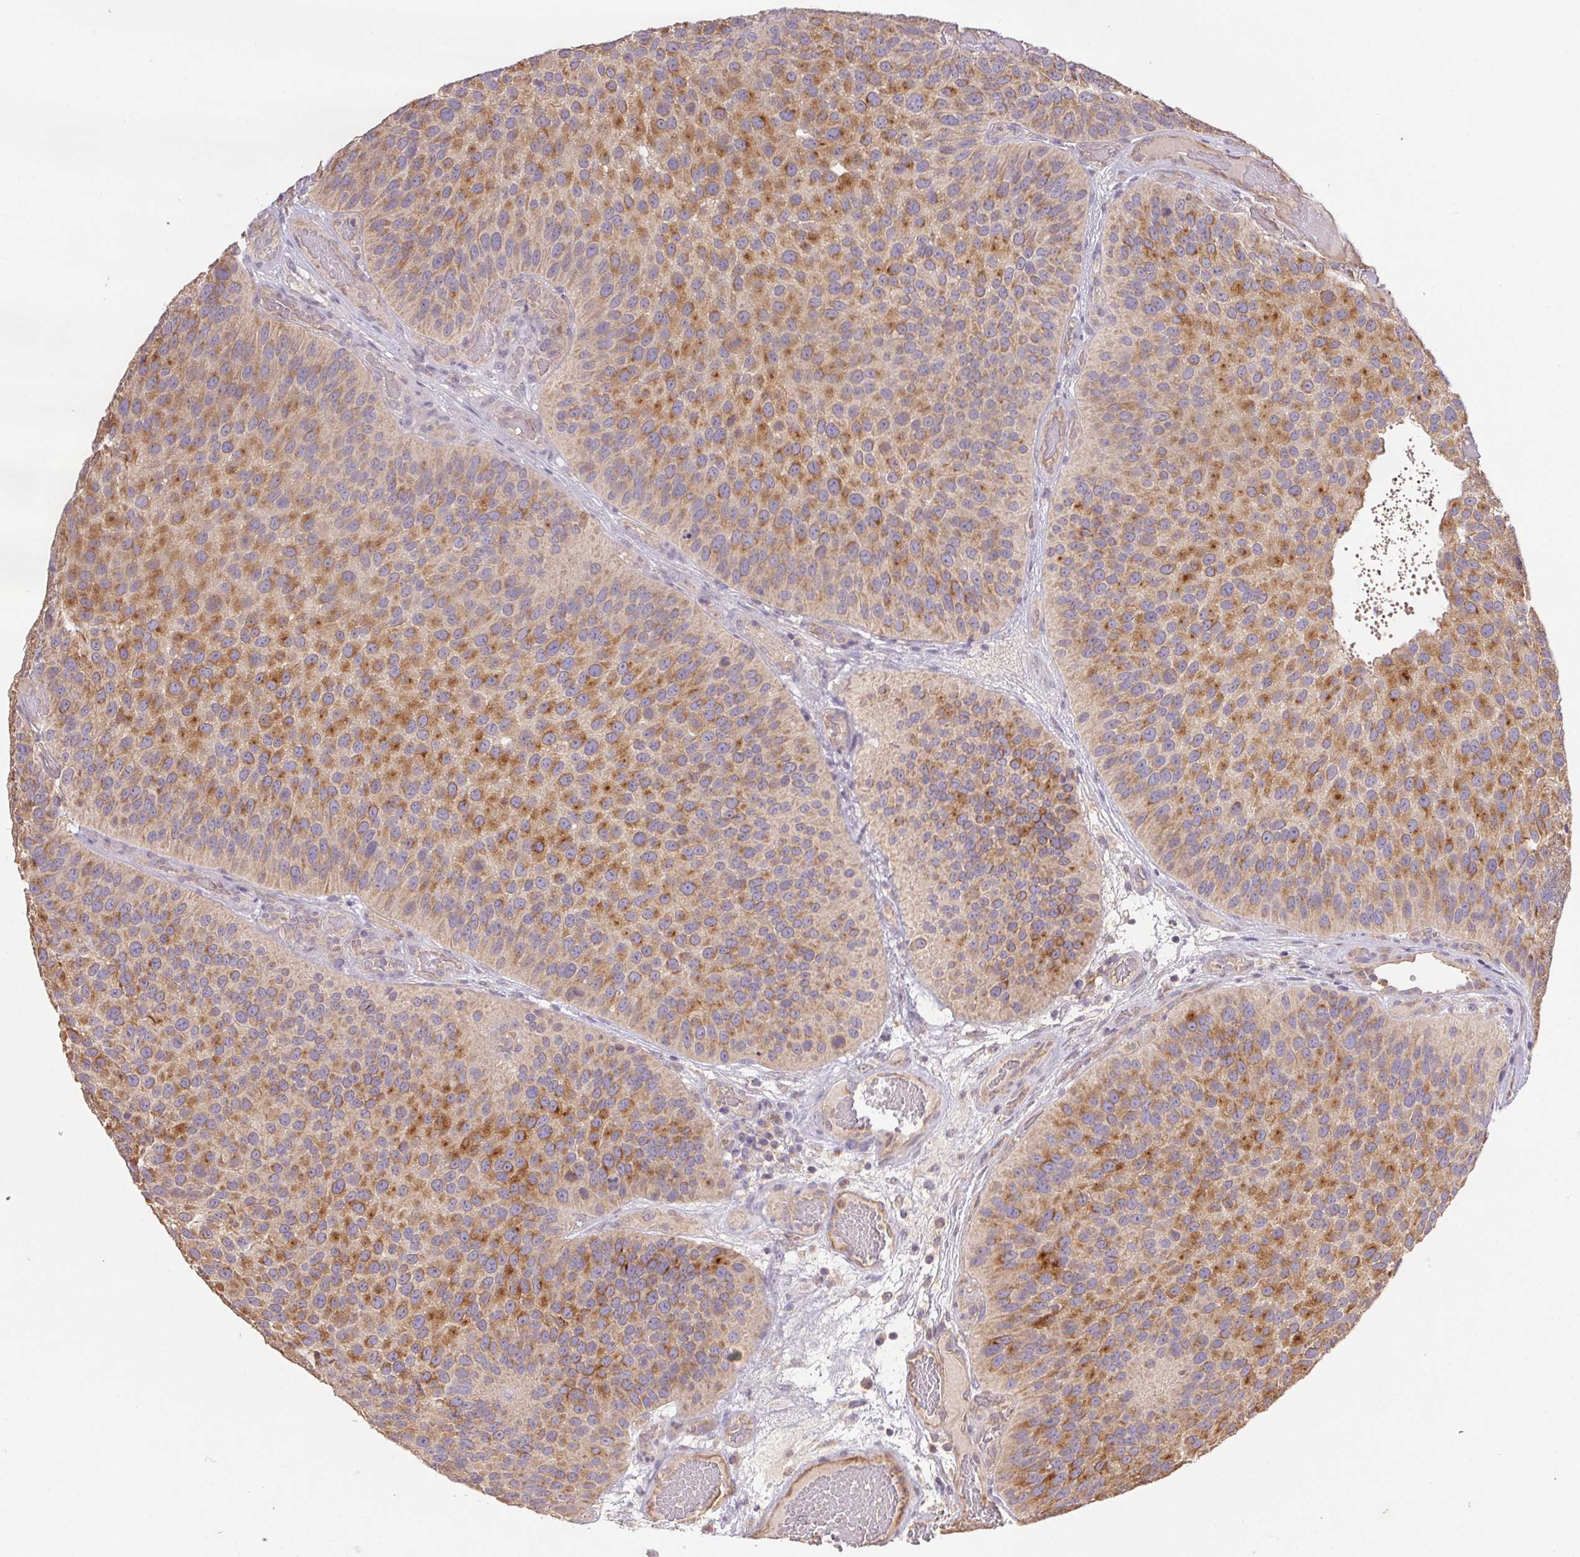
{"staining": {"intensity": "moderate", "quantity": ">75%", "location": "cytoplasmic/membranous"}, "tissue": "urothelial cancer", "cell_type": "Tumor cells", "image_type": "cancer", "snomed": [{"axis": "morphology", "description": "Urothelial carcinoma, Low grade"}, {"axis": "topography", "description": "Urinary bladder"}], "caption": "Urothelial cancer was stained to show a protein in brown. There is medium levels of moderate cytoplasmic/membranous staining in about >75% of tumor cells.", "gene": "RAB11A", "patient": {"sex": "male", "age": 76}}